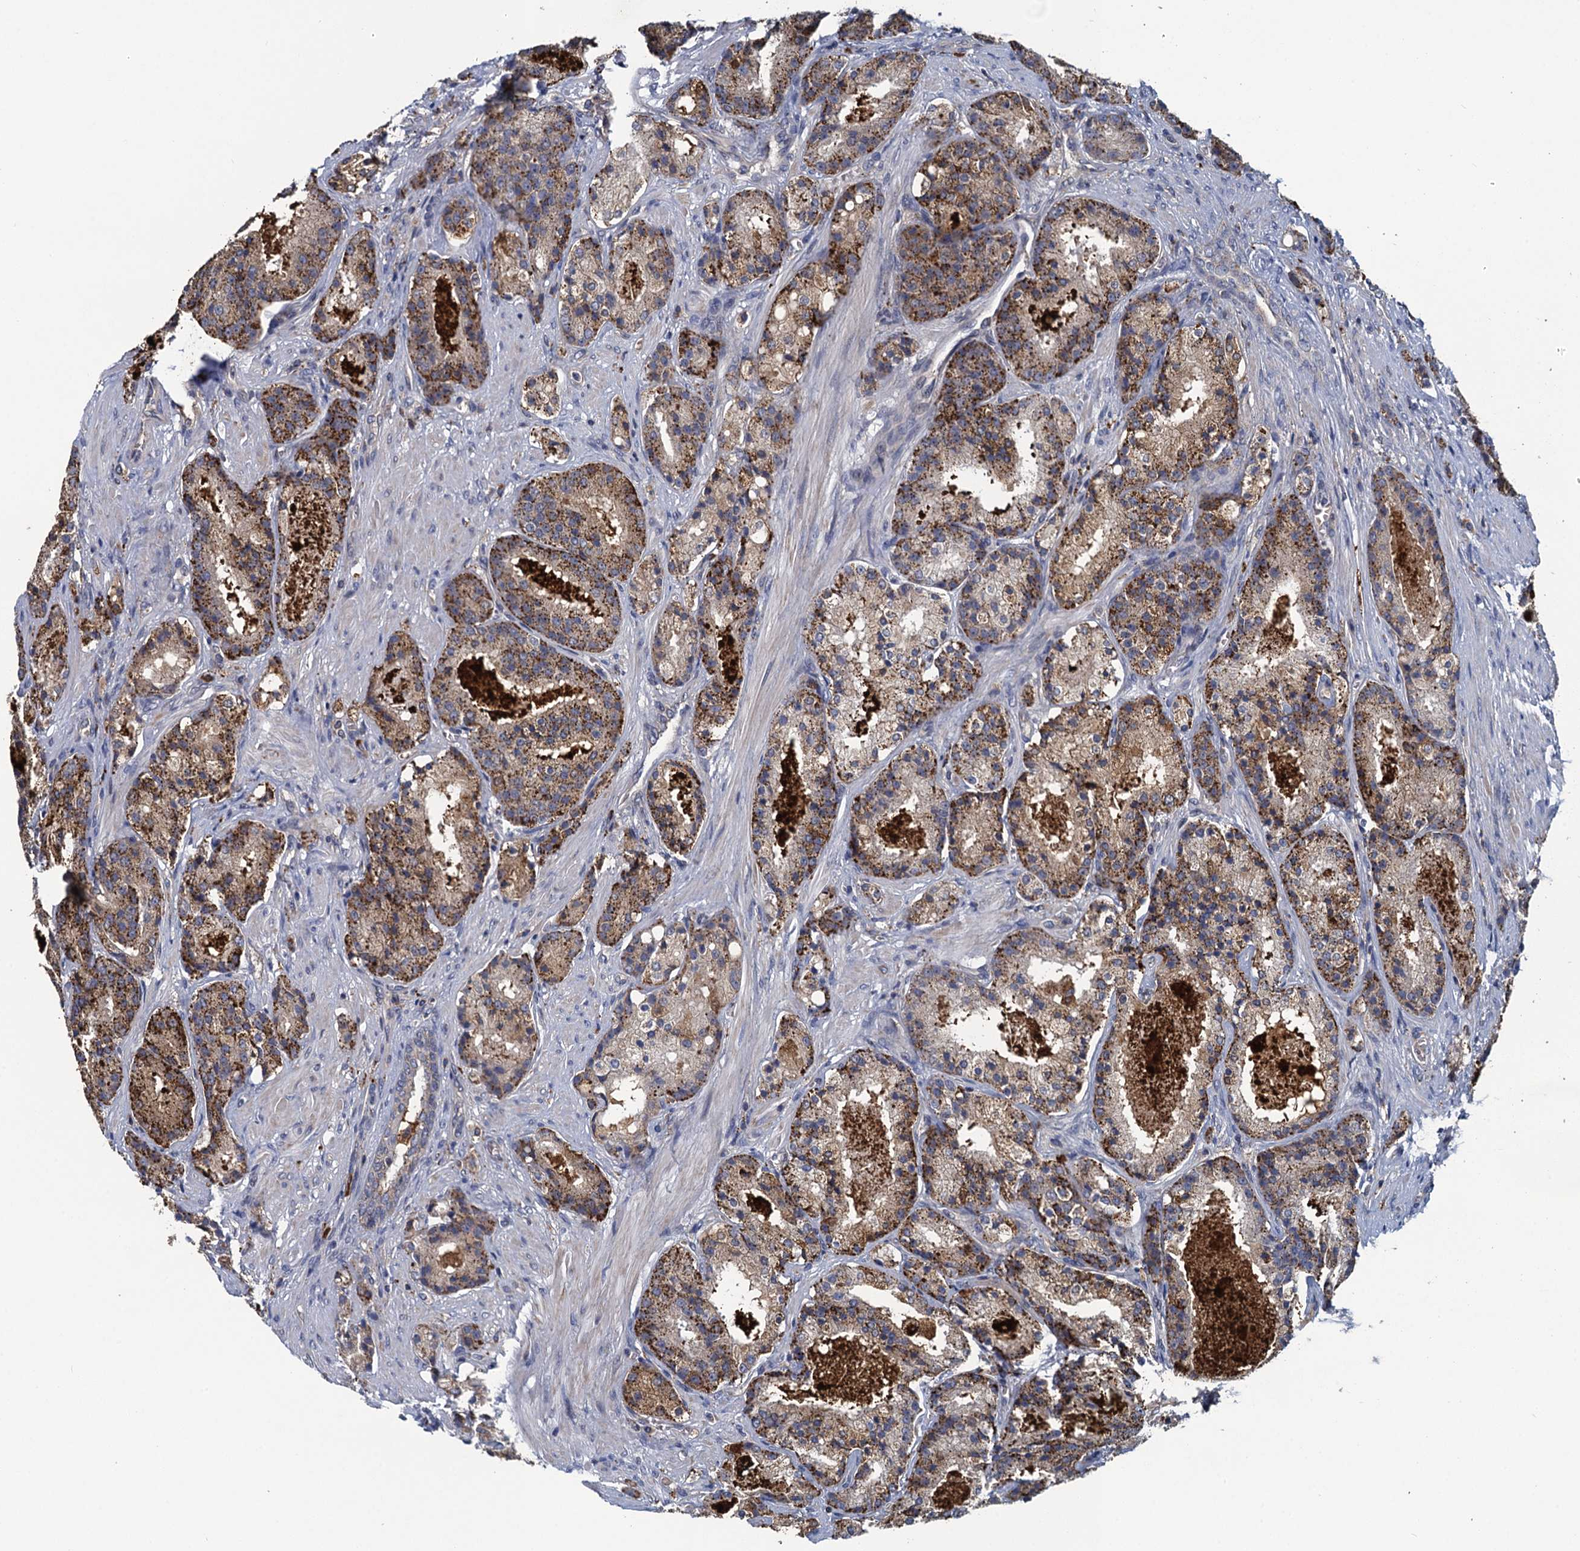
{"staining": {"intensity": "moderate", "quantity": ">75%", "location": "cytoplasmic/membranous"}, "tissue": "prostate cancer", "cell_type": "Tumor cells", "image_type": "cancer", "snomed": [{"axis": "morphology", "description": "Adenocarcinoma, High grade"}, {"axis": "topography", "description": "Prostate"}], "caption": "Moderate cytoplasmic/membranous positivity for a protein is appreciated in about >75% of tumor cells of prostate adenocarcinoma (high-grade) using immunohistochemistry (IHC).", "gene": "KBTBD8", "patient": {"sex": "male", "age": 60}}